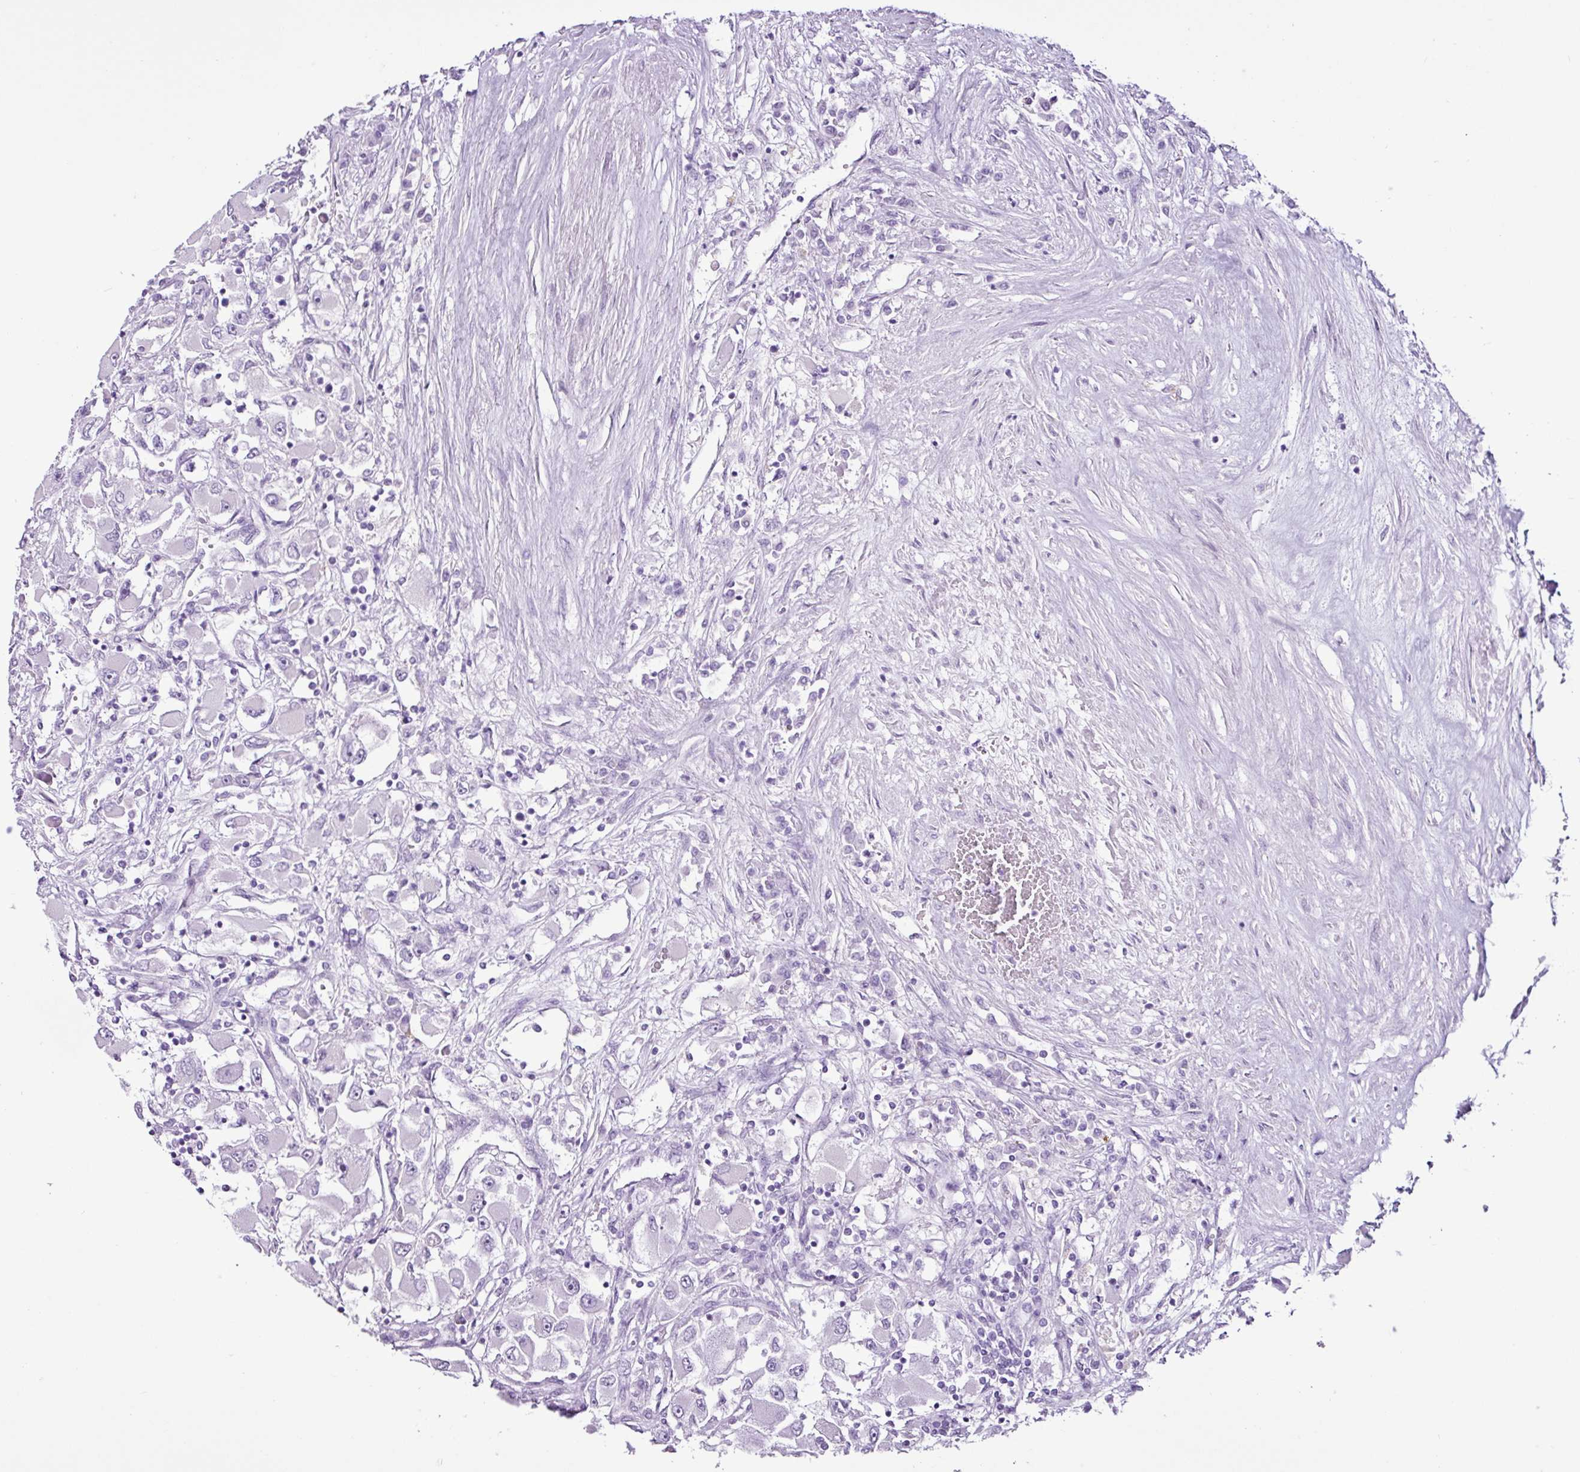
{"staining": {"intensity": "negative", "quantity": "none", "location": "none"}, "tissue": "renal cancer", "cell_type": "Tumor cells", "image_type": "cancer", "snomed": [{"axis": "morphology", "description": "Adenocarcinoma, NOS"}, {"axis": "topography", "description": "Kidney"}], "caption": "Immunohistochemical staining of human adenocarcinoma (renal) displays no significant expression in tumor cells.", "gene": "PGR", "patient": {"sex": "female", "age": 52}}